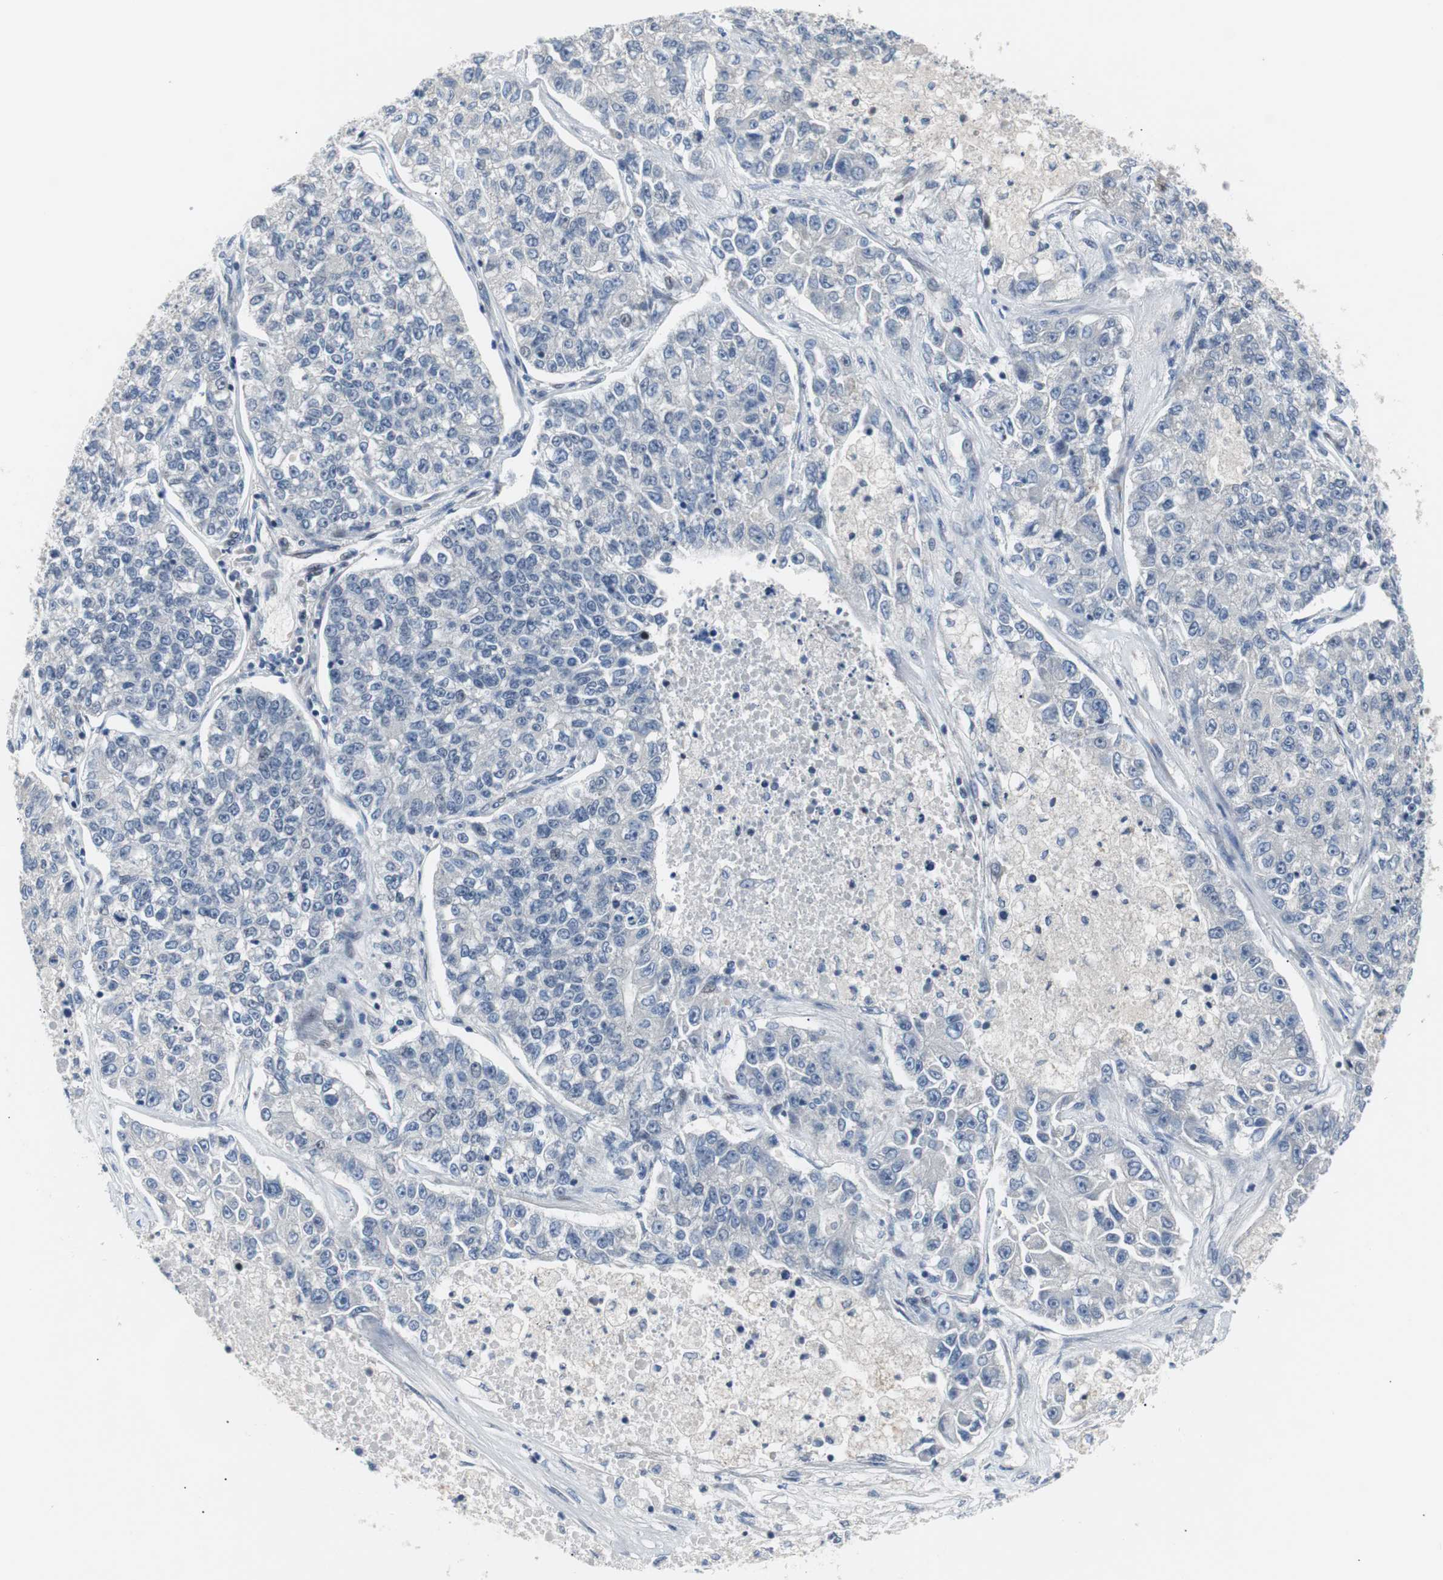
{"staining": {"intensity": "negative", "quantity": "none", "location": "none"}, "tissue": "lung cancer", "cell_type": "Tumor cells", "image_type": "cancer", "snomed": [{"axis": "morphology", "description": "Adenocarcinoma, NOS"}, {"axis": "topography", "description": "Lung"}], "caption": "A high-resolution micrograph shows immunohistochemistry (IHC) staining of lung adenocarcinoma, which shows no significant staining in tumor cells.", "gene": "MAP2K4", "patient": {"sex": "male", "age": 49}}